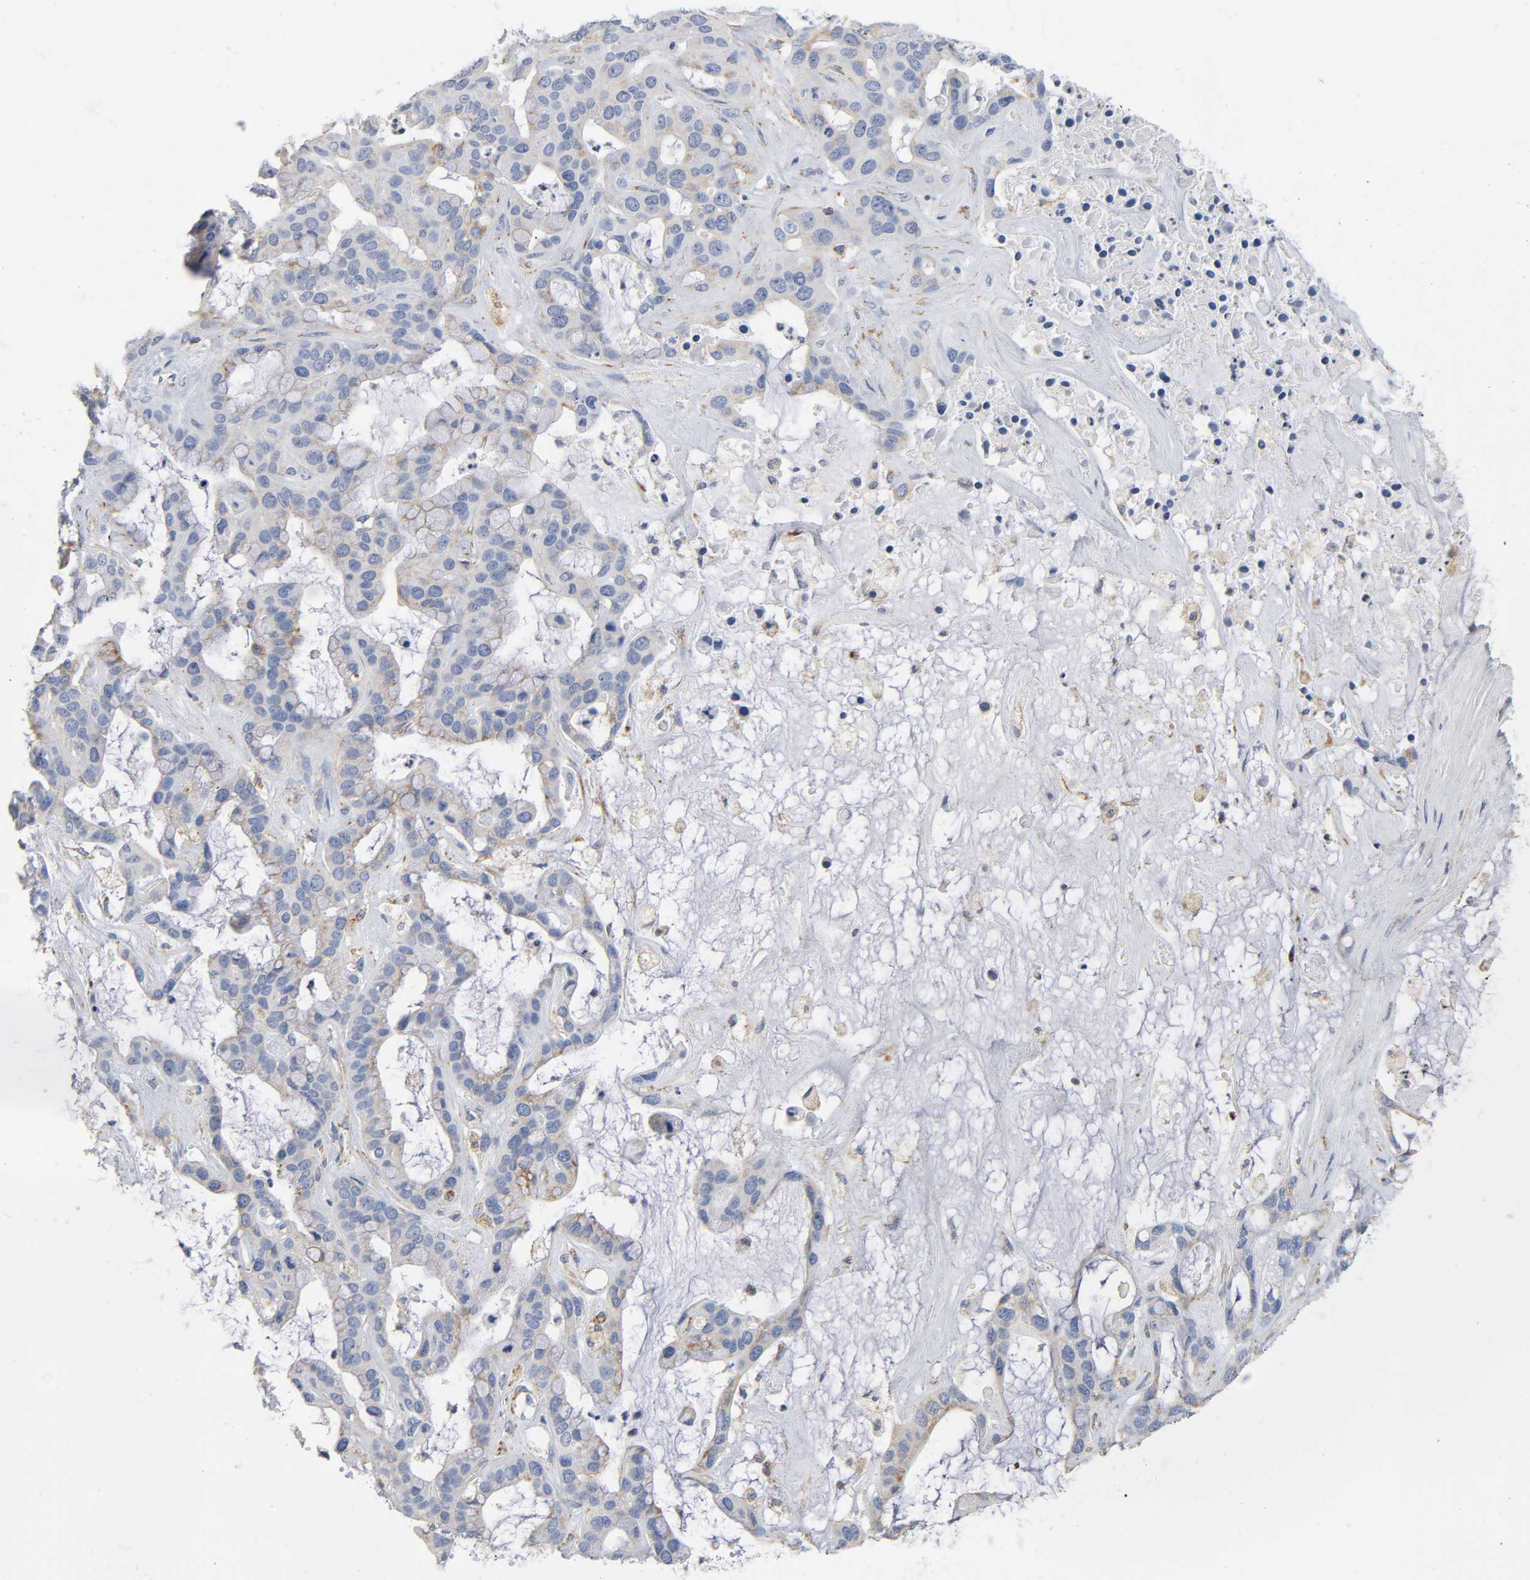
{"staining": {"intensity": "negative", "quantity": "none", "location": "none"}, "tissue": "liver cancer", "cell_type": "Tumor cells", "image_type": "cancer", "snomed": [{"axis": "morphology", "description": "Cholangiocarcinoma"}, {"axis": "topography", "description": "Liver"}], "caption": "Tumor cells show no significant protein expression in liver cancer (cholangiocarcinoma).", "gene": "BAK1", "patient": {"sex": "female", "age": 70}}